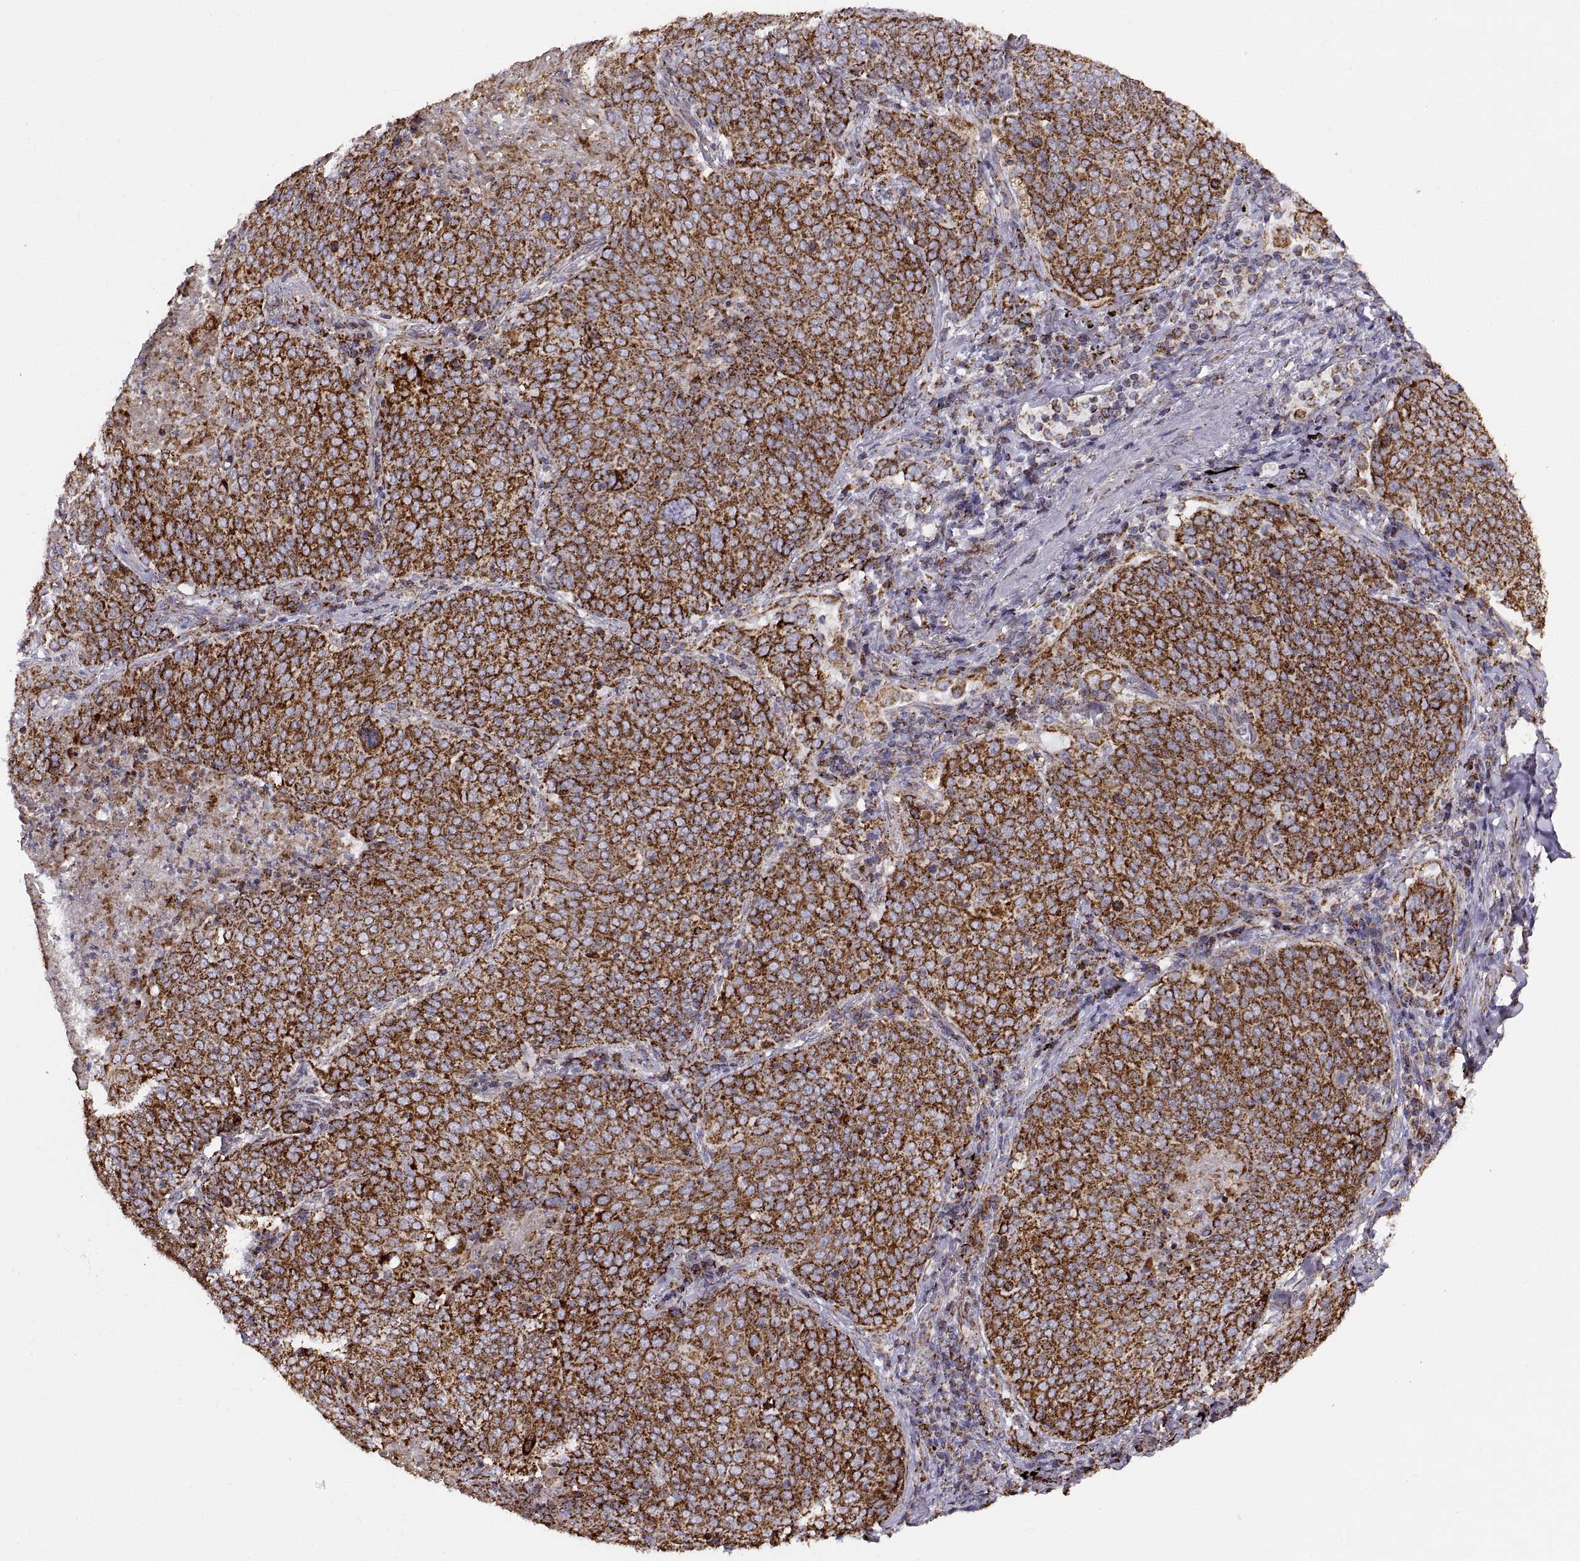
{"staining": {"intensity": "strong", "quantity": ">75%", "location": "cytoplasmic/membranous"}, "tissue": "lung cancer", "cell_type": "Tumor cells", "image_type": "cancer", "snomed": [{"axis": "morphology", "description": "Squamous cell carcinoma, NOS"}, {"axis": "topography", "description": "Lung"}], "caption": "Lung cancer stained with a brown dye exhibits strong cytoplasmic/membranous positive expression in about >75% of tumor cells.", "gene": "ARSD", "patient": {"sex": "male", "age": 82}}